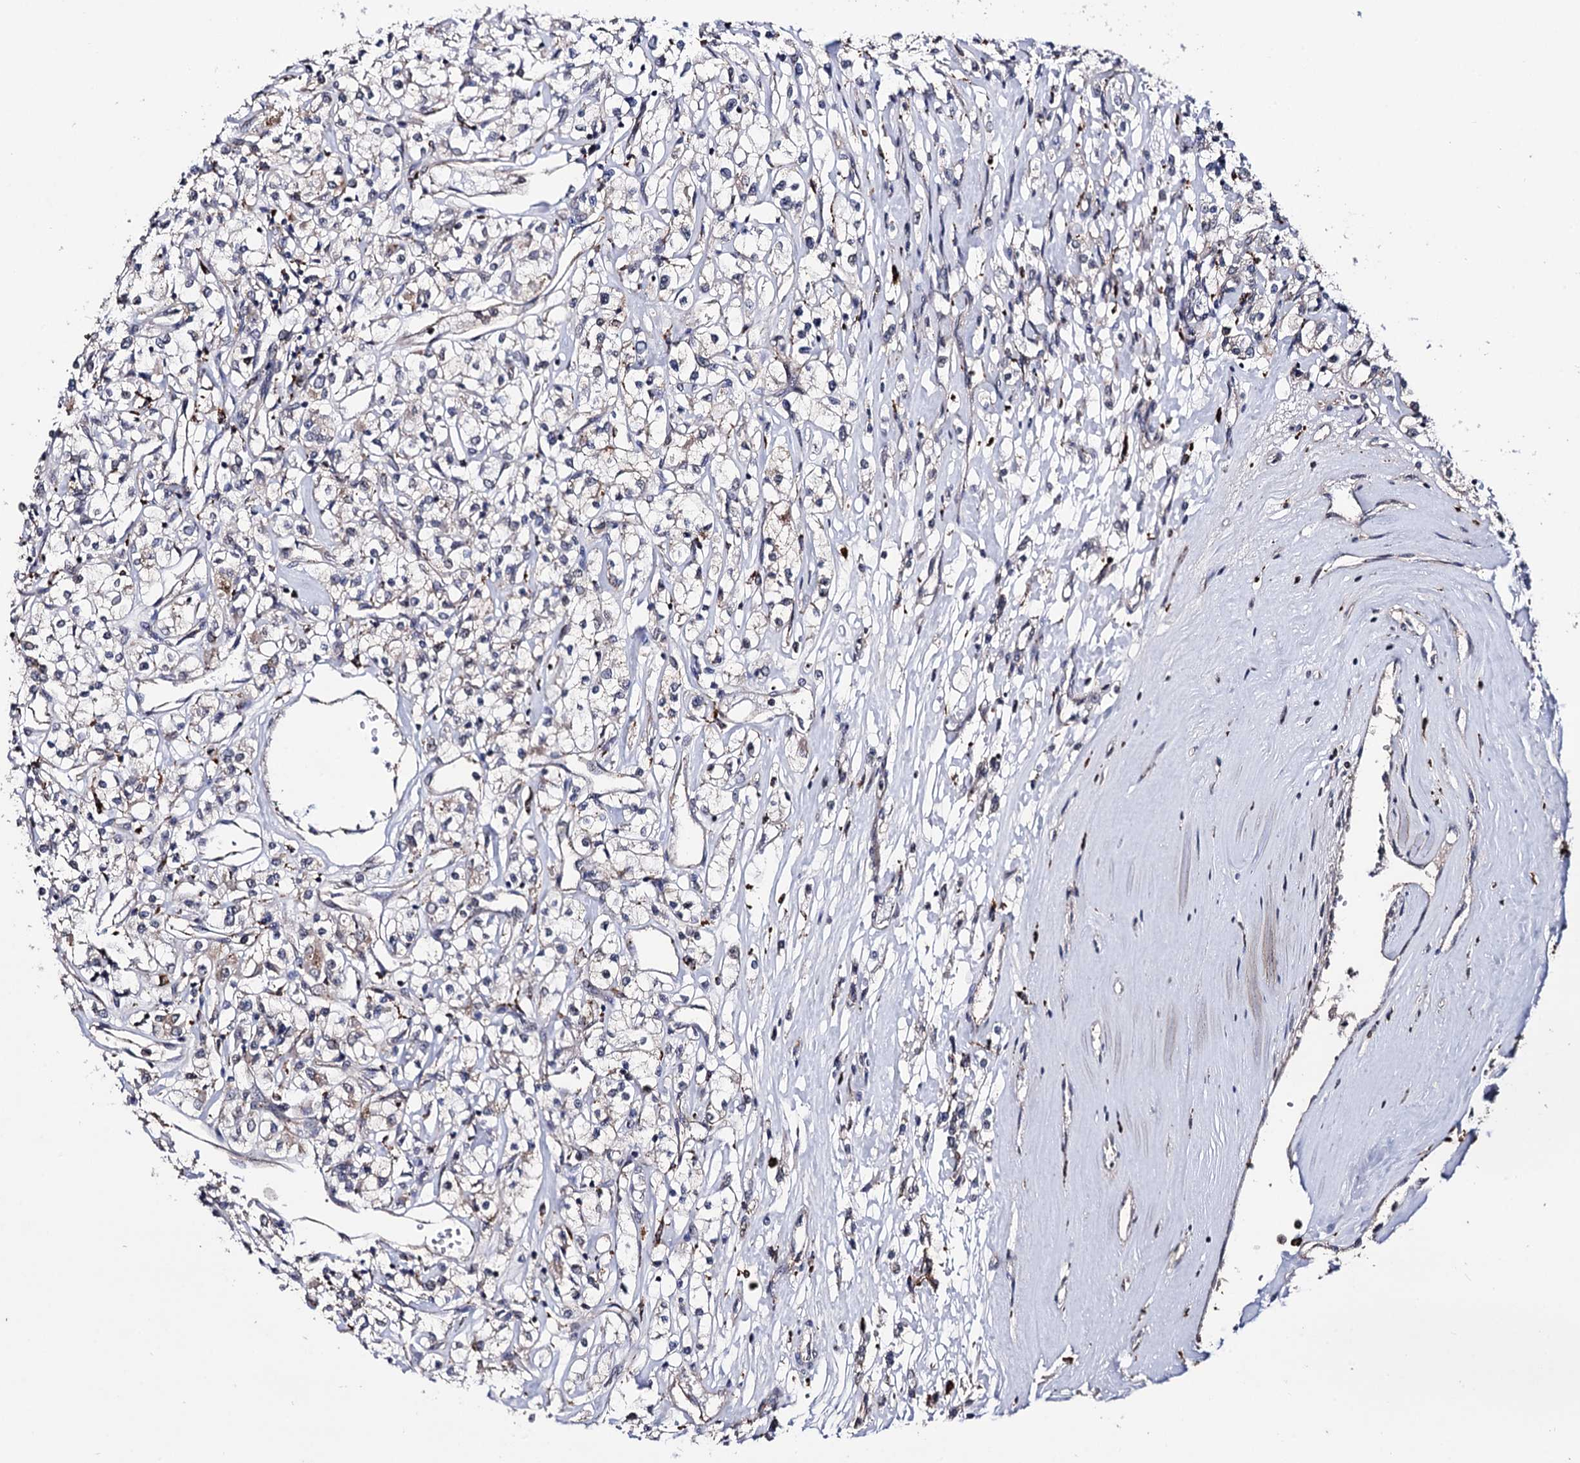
{"staining": {"intensity": "weak", "quantity": "<25%", "location": "cytoplasmic/membranous"}, "tissue": "renal cancer", "cell_type": "Tumor cells", "image_type": "cancer", "snomed": [{"axis": "morphology", "description": "Adenocarcinoma, NOS"}, {"axis": "topography", "description": "Kidney"}], "caption": "High magnification brightfield microscopy of renal adenocarcinoma stained with DAB (3,3'-diaminobenzidine) (brown) and counterstained with hematoxylin (blue): tumor cells show no significant staining.", "gene": "MICAL2", "patient": {"sex": "female", "age": 59}}